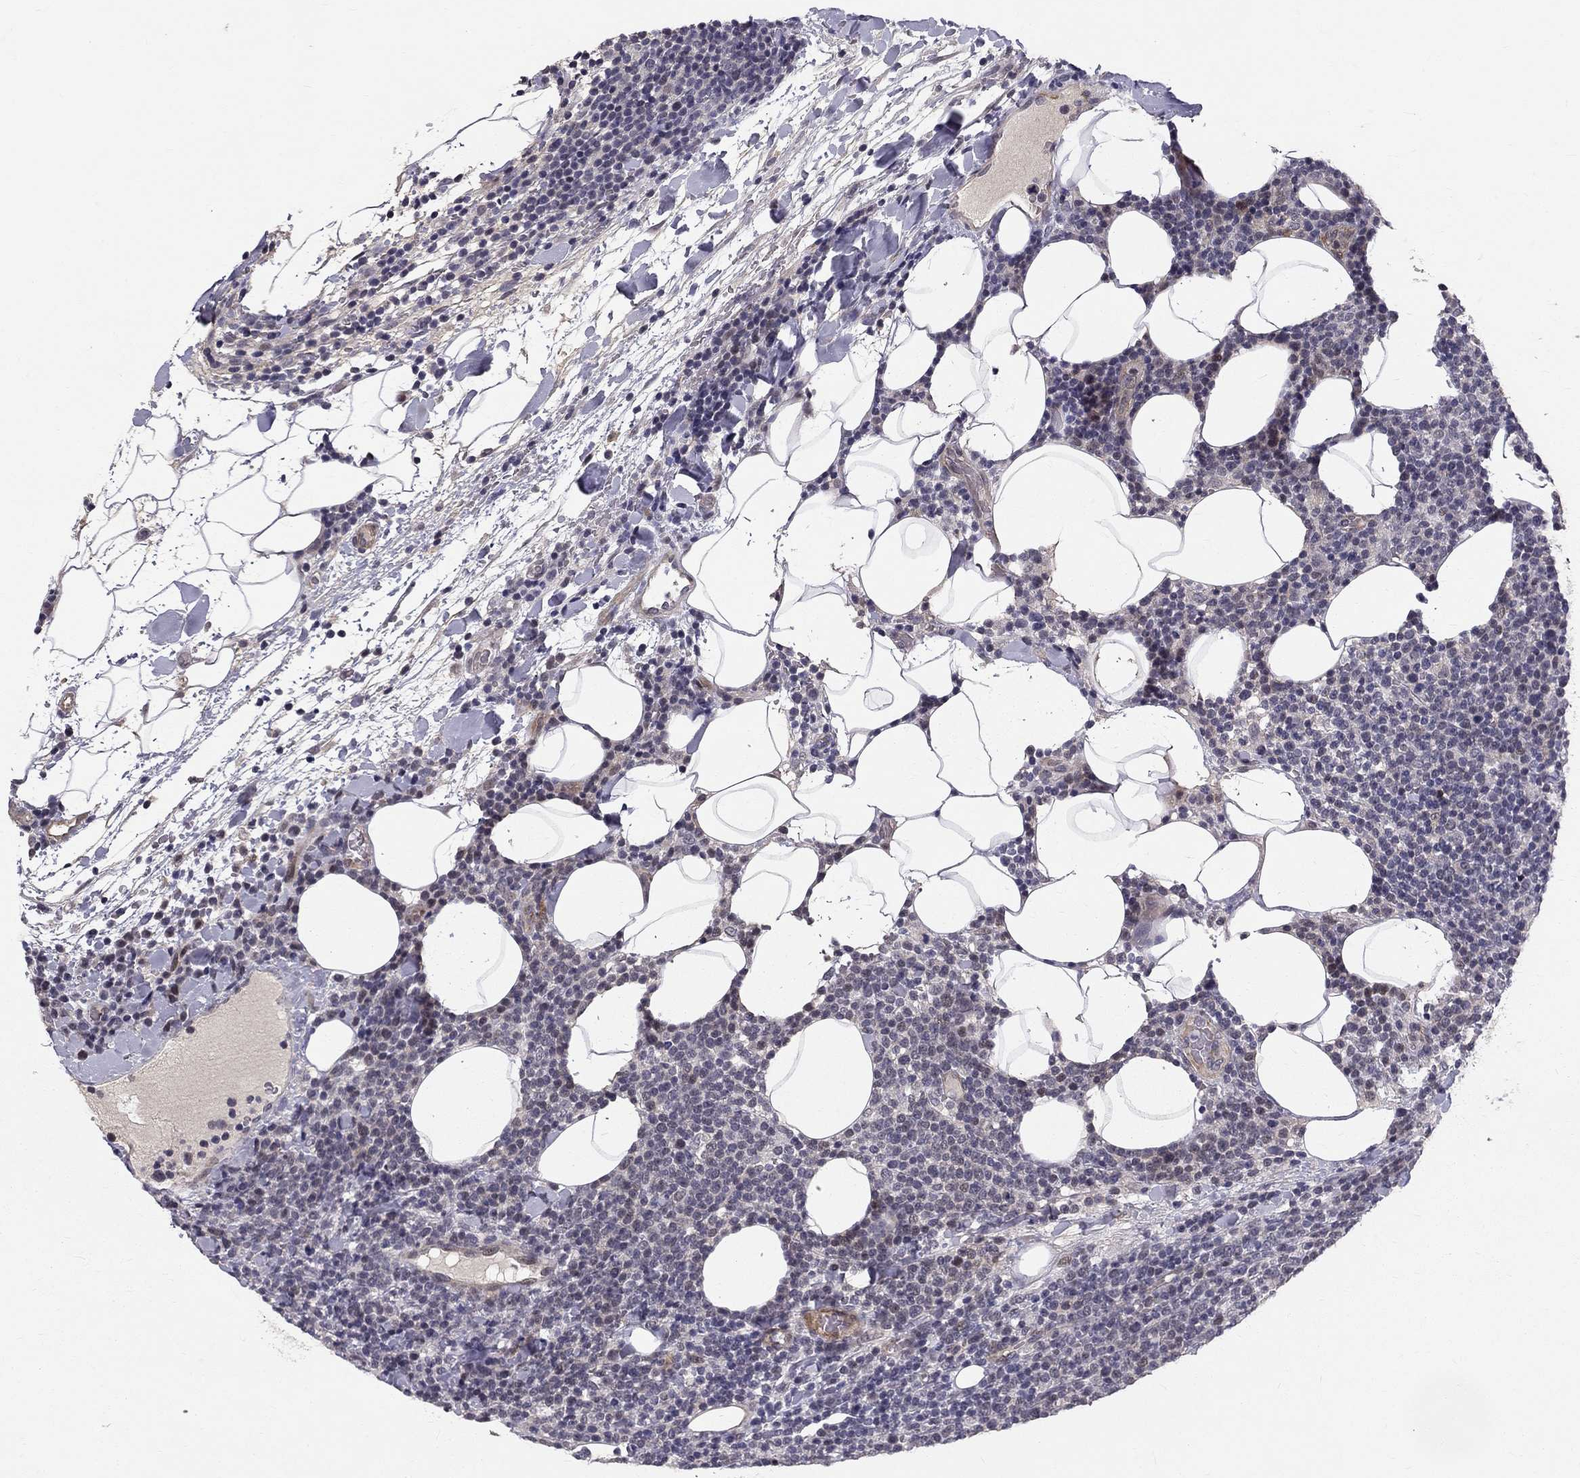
{"staining": {"intensity": "negative", "quantity": "none", "location": "none"}, "tissue": "lymphoma", "cell_type": "Tumor cells", "image_type": "cancer", "snomed": [{"axis": "morphology", "description": "Malignant lymphoma, non-Hodgkin's type, High grade"}, {"axis": "topography", "description": "Lymph node"}], "caption": "A high-resolution histopathology image shows immunohistochemistry staining of malignant lymphoma, non-Hodgkin's type (high-grade), which reveals no significant staining in tumor cells.", "gene": "GJB4", "patient": {"sex": "male", "age": 61}}